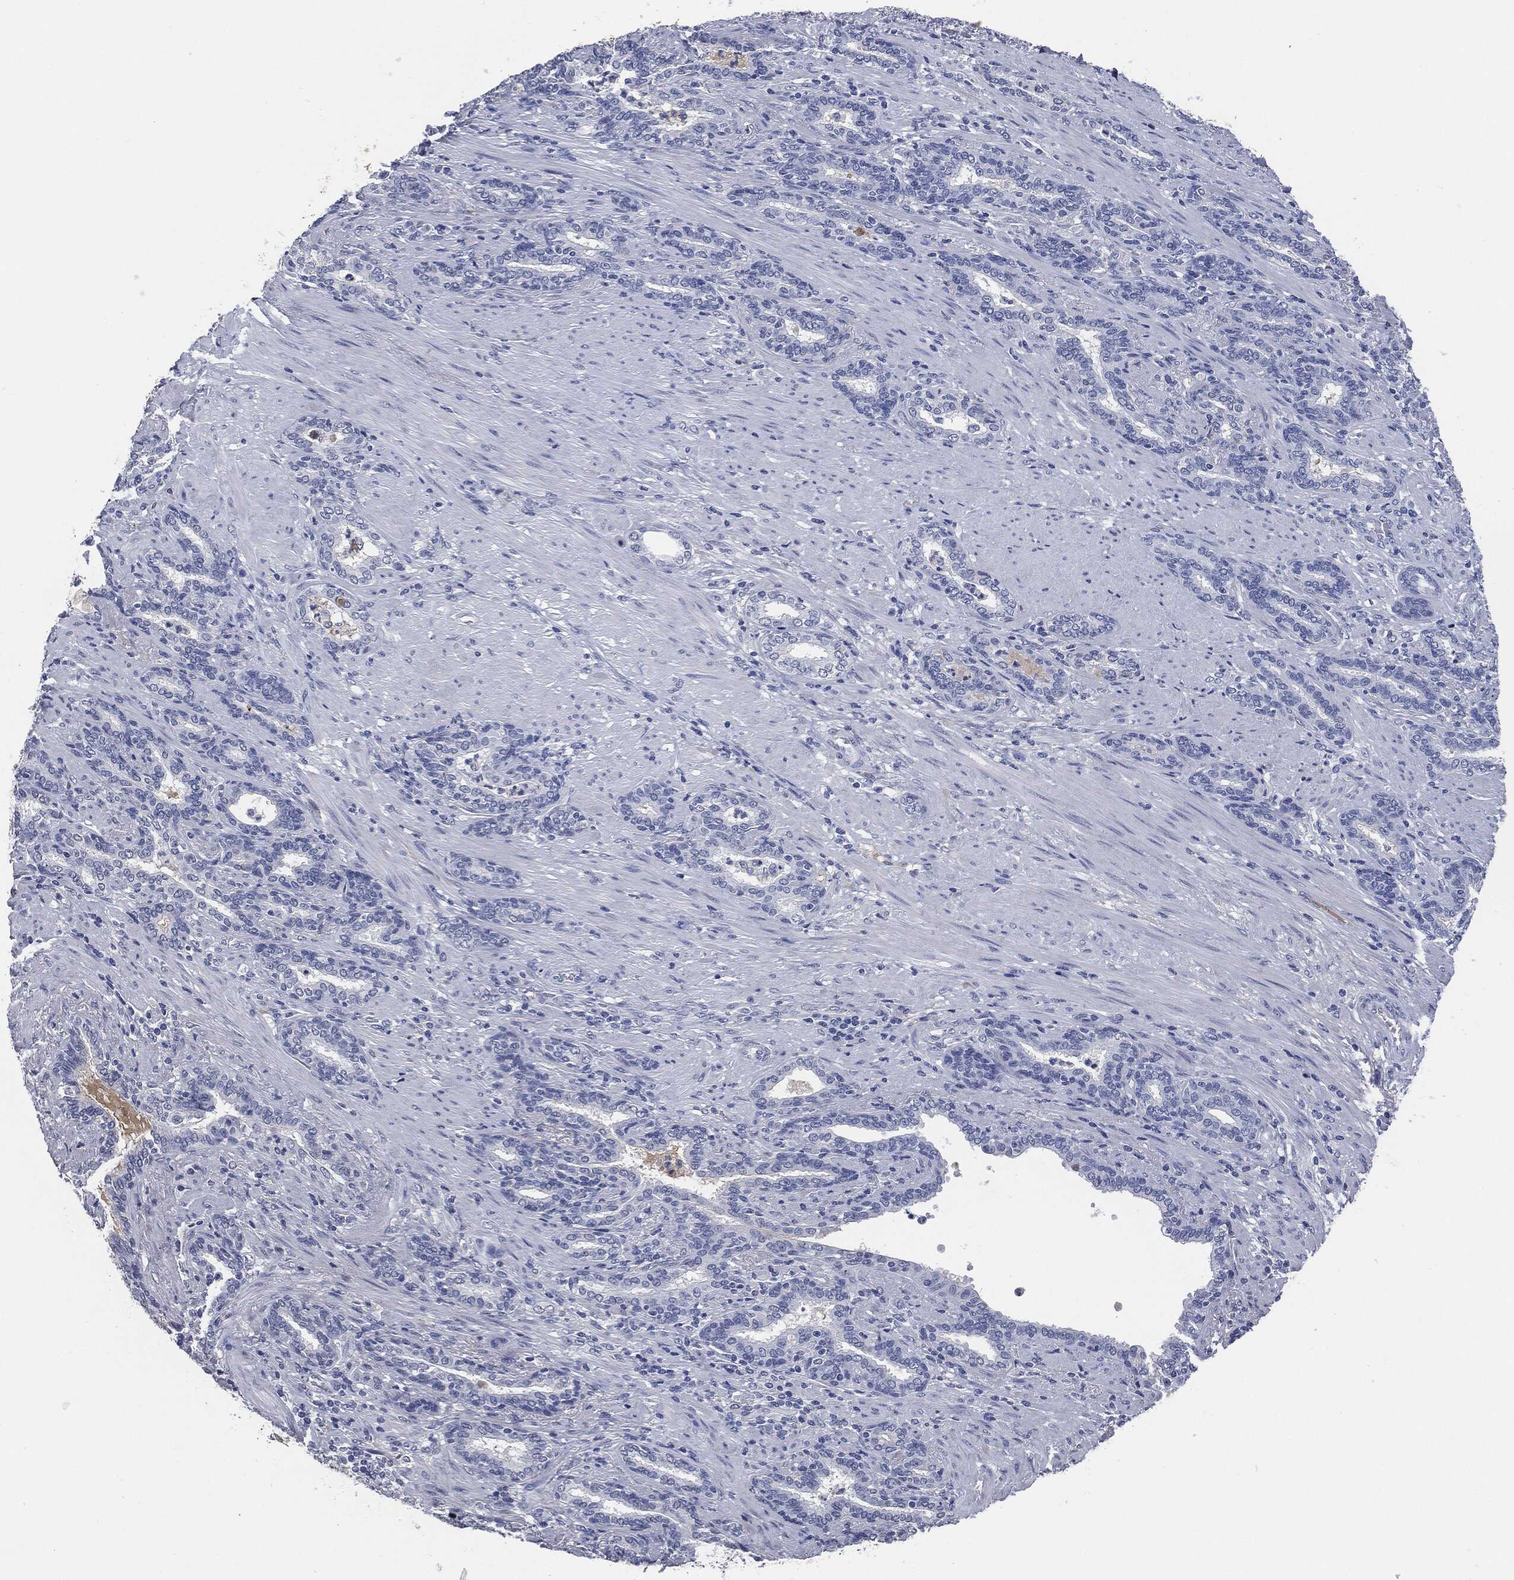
{"staining": {"intensity": "negative", "quantity": "none", "location": "none"}, "tissue": "prostate cancer", "cell_type": "Tumor cells", "image_type": "cancer", "snomed": [{"axis": "morphology", "description": "Adenocarcinoma, Low grade"}, {"axis": "topography", "description": "Prostate"}], "caption": "A histopathology image of human prostate cancer (low-grade adenocarcinoma) is negative for staining in tumor cells.", "gene": "SIGLEC7", "patient": {"sex": "male", "age": 68}}